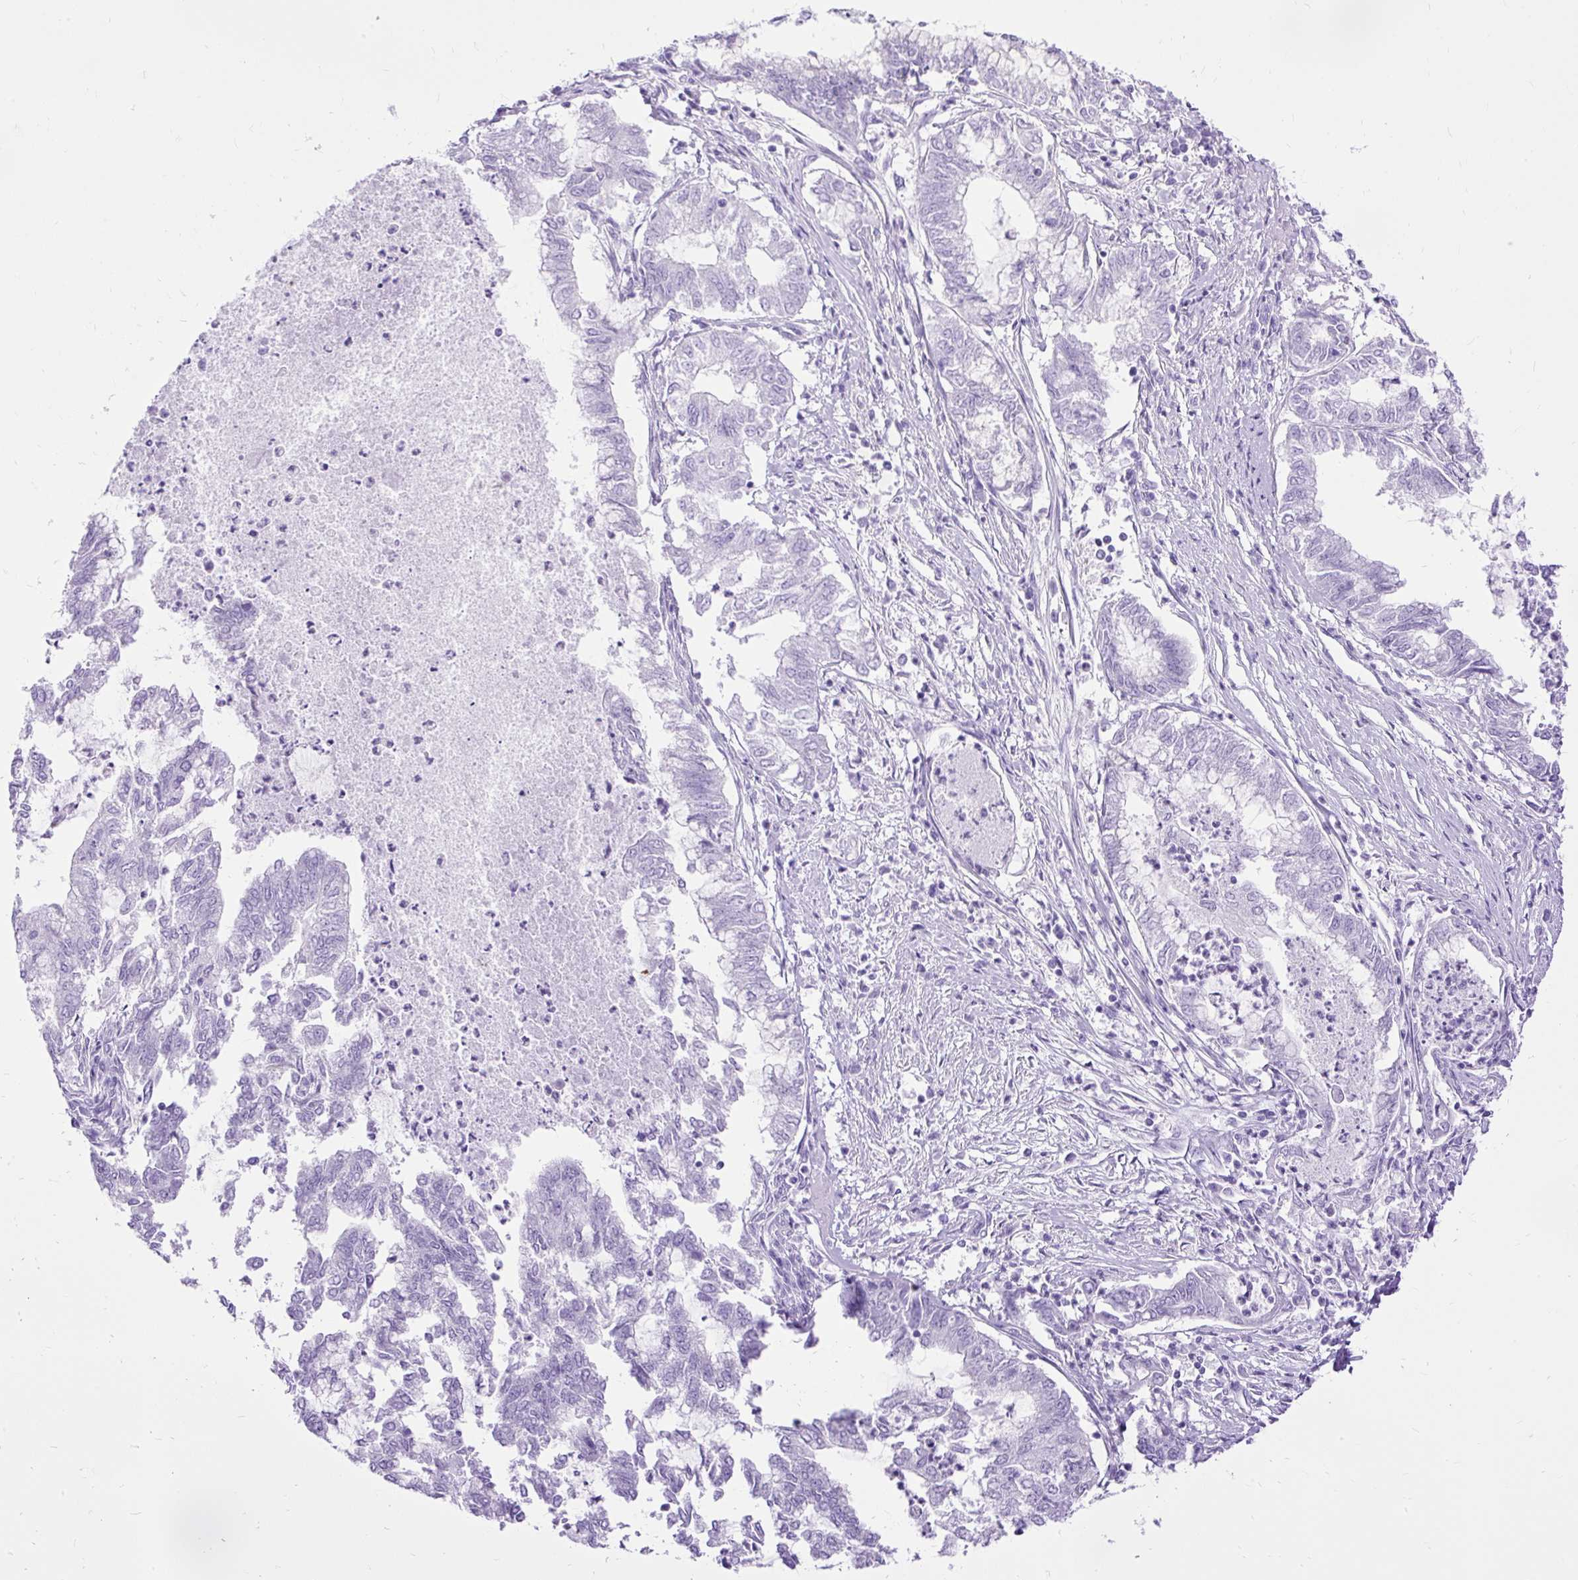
{"staining": {"intensity": "negative", "quantity": "none", "location": "none"}, "tissue": "endometrial cancer", "cell_type": "Tumor cells", "image_type": "cancer", "snomed": [{"axis": "morphology", "description": "Adenocarcinoma, NOS"}, {"axis": "topography", "description": "Endometrium"}], "caption": "An immunohistochemistry image of endometrial cancer is shown. There is no staining in tumor cells of endometrial cancer. (Brightfield microscopy of DAB immunohistochemistry (IHC) at high magnification).", "gene": "HEY1", "patient": {"sex": "female", "age": 79}}